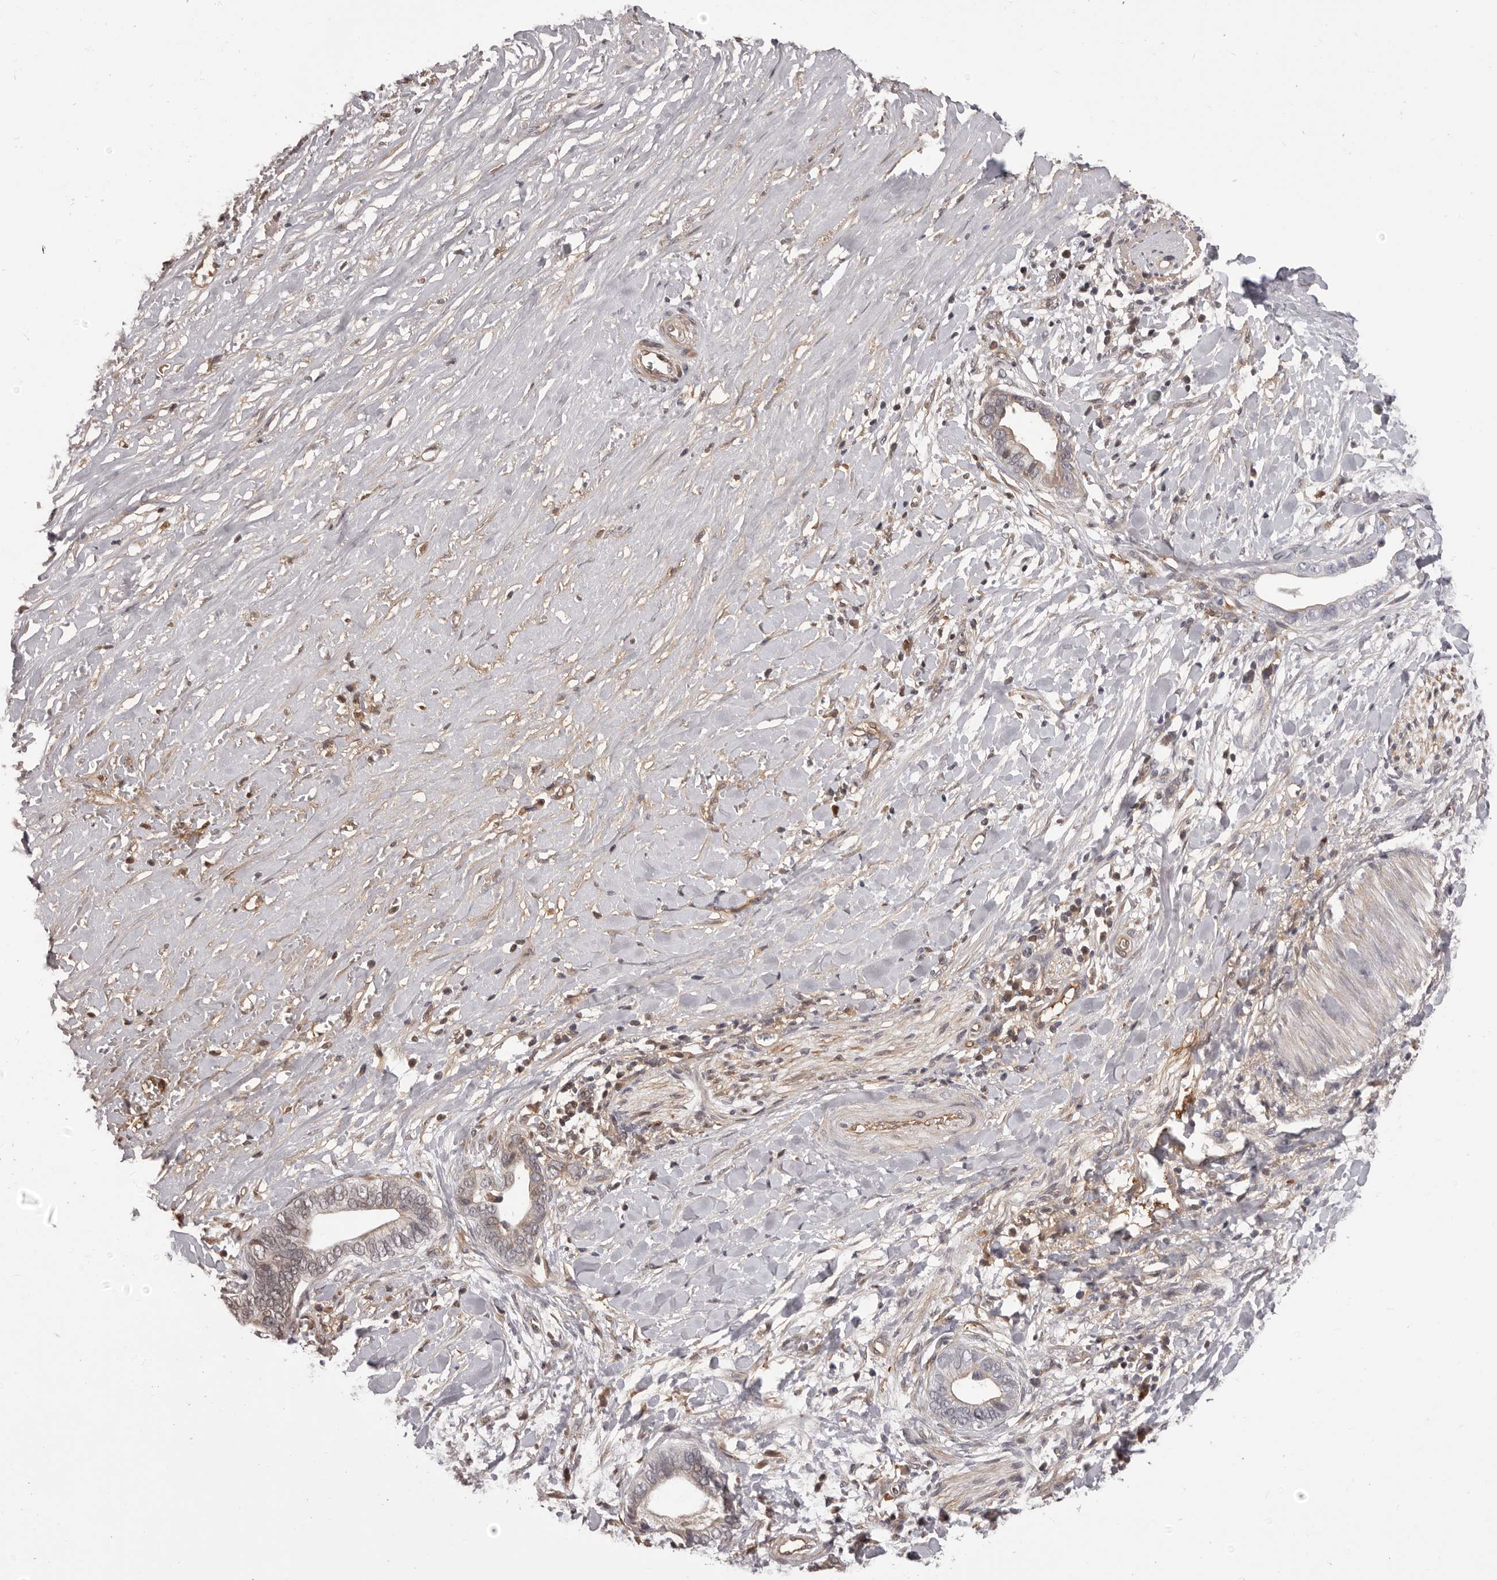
{"staining": {"intensity": "weak", "quantity": "25%-75%", "location": "cytoplasmic/membranous,nuclear"}, "tissue": "liver cancer", "cell_type": "Tumor cells", "image_type": "cancer", "snomed": [{"axis": "morphology", "description": "Cholangiocarcinoma"}, {"axis": "topography", "description": "Liver"}], "caption": "Immunohistochemistry (IHC) of human liver cholangiocarcinoma reveals low levels of weak cytoplasmic/membranous and nuclear staining in about 25%-75% of tumor cells.", "gene": "OTUD3", "patient": {"sex": "female", "age": 79}}